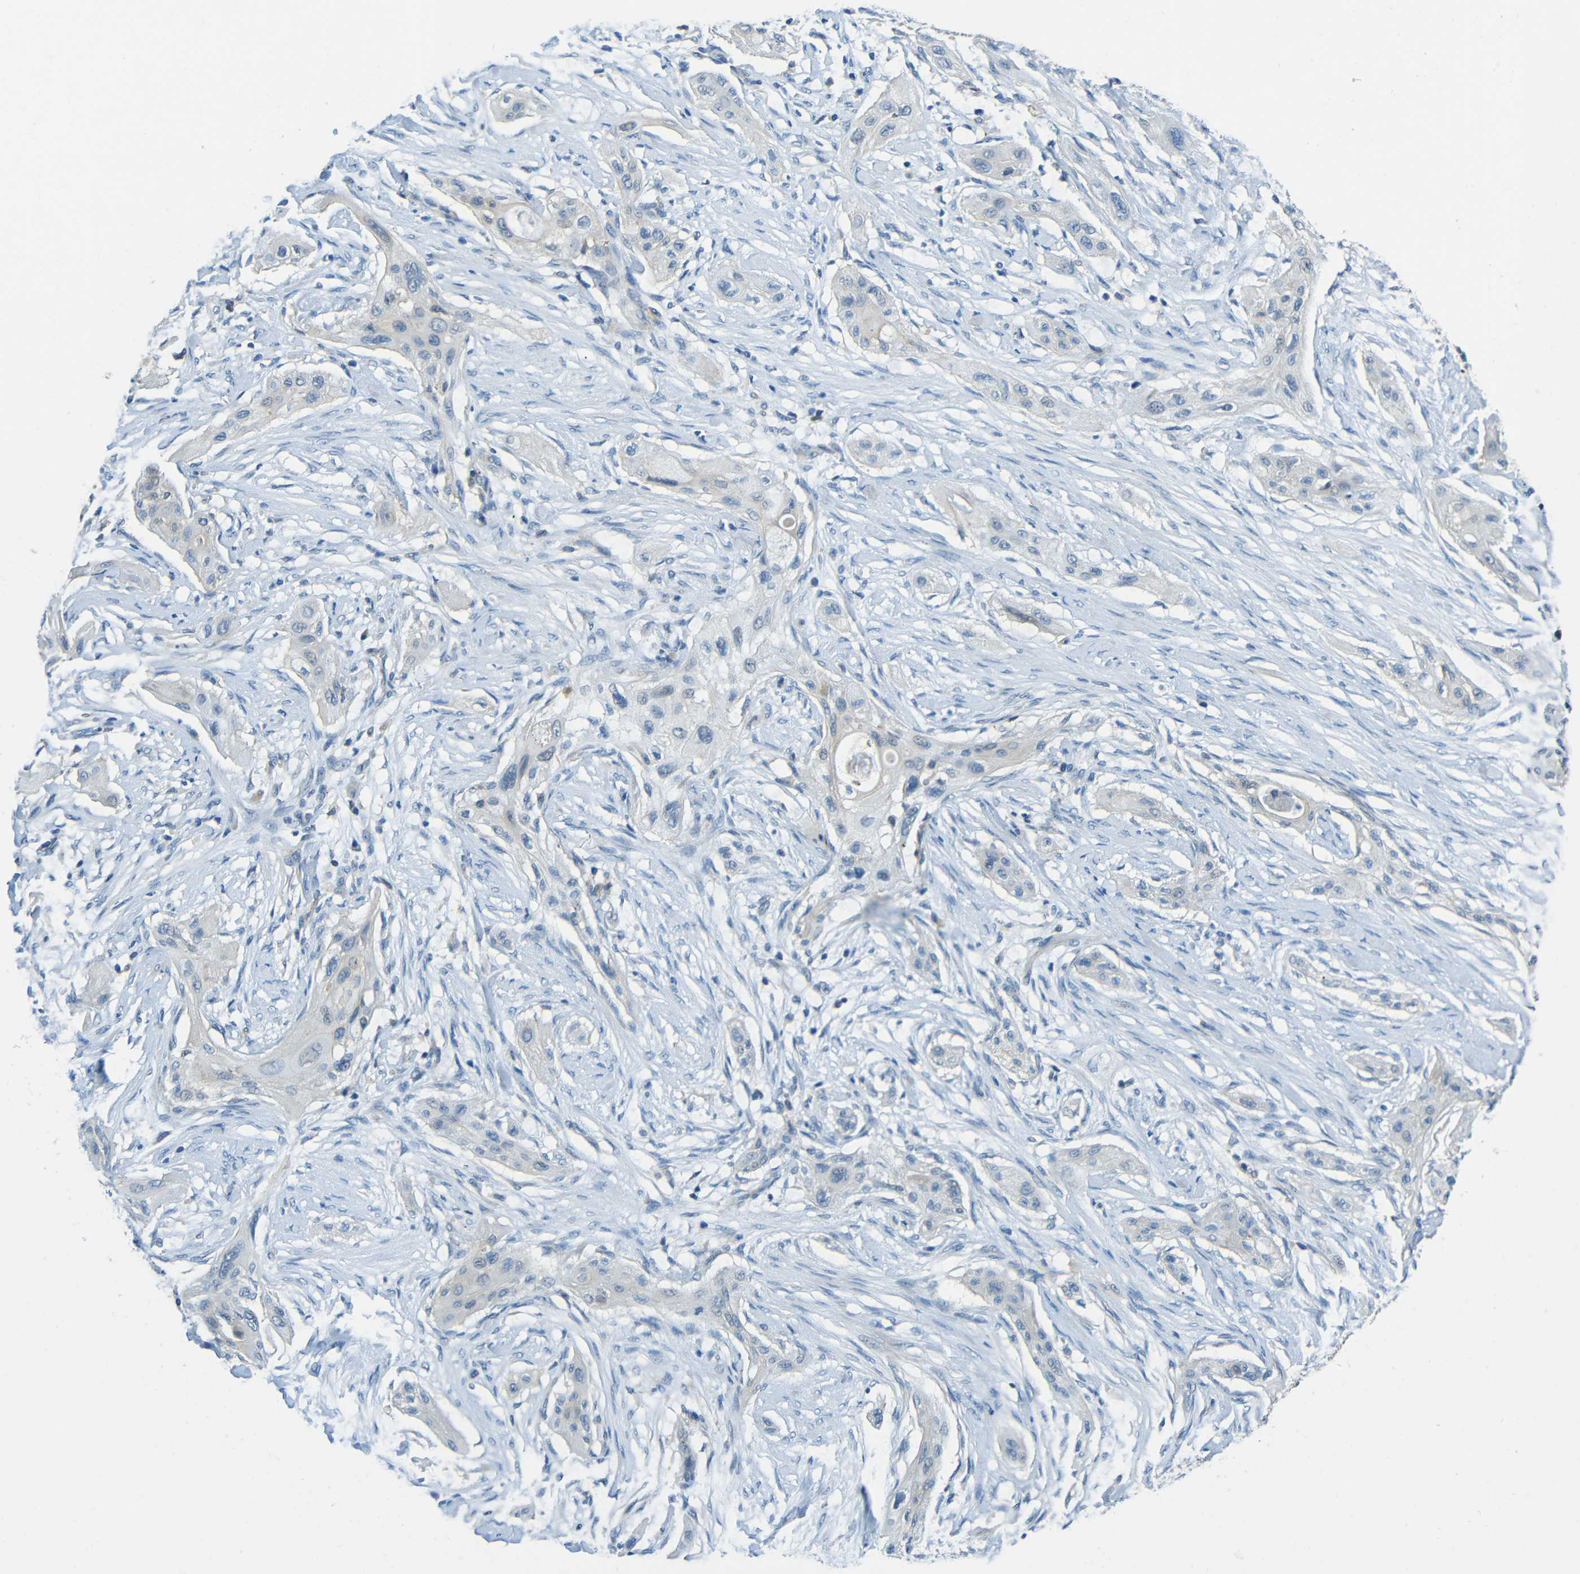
{"staining": {"intensity": "negative", "quantity": "none", "location": "none"}, "tissue": "lung cancer", "cell_type": "Tumor cells", "image_type": "cancer", "snomed": [{"axis": "morphology", "description": "Squamous cell carcinoma, NOS"}, {"axis": "topography", "description": "Lung"}], "caption": "Lung squamous cell carcinoma stained for a protein using immunohistochemistry shows no staining tumor cells.", "gene": "CYP26B1", "patient": {"sex": "female", "age": 47}}